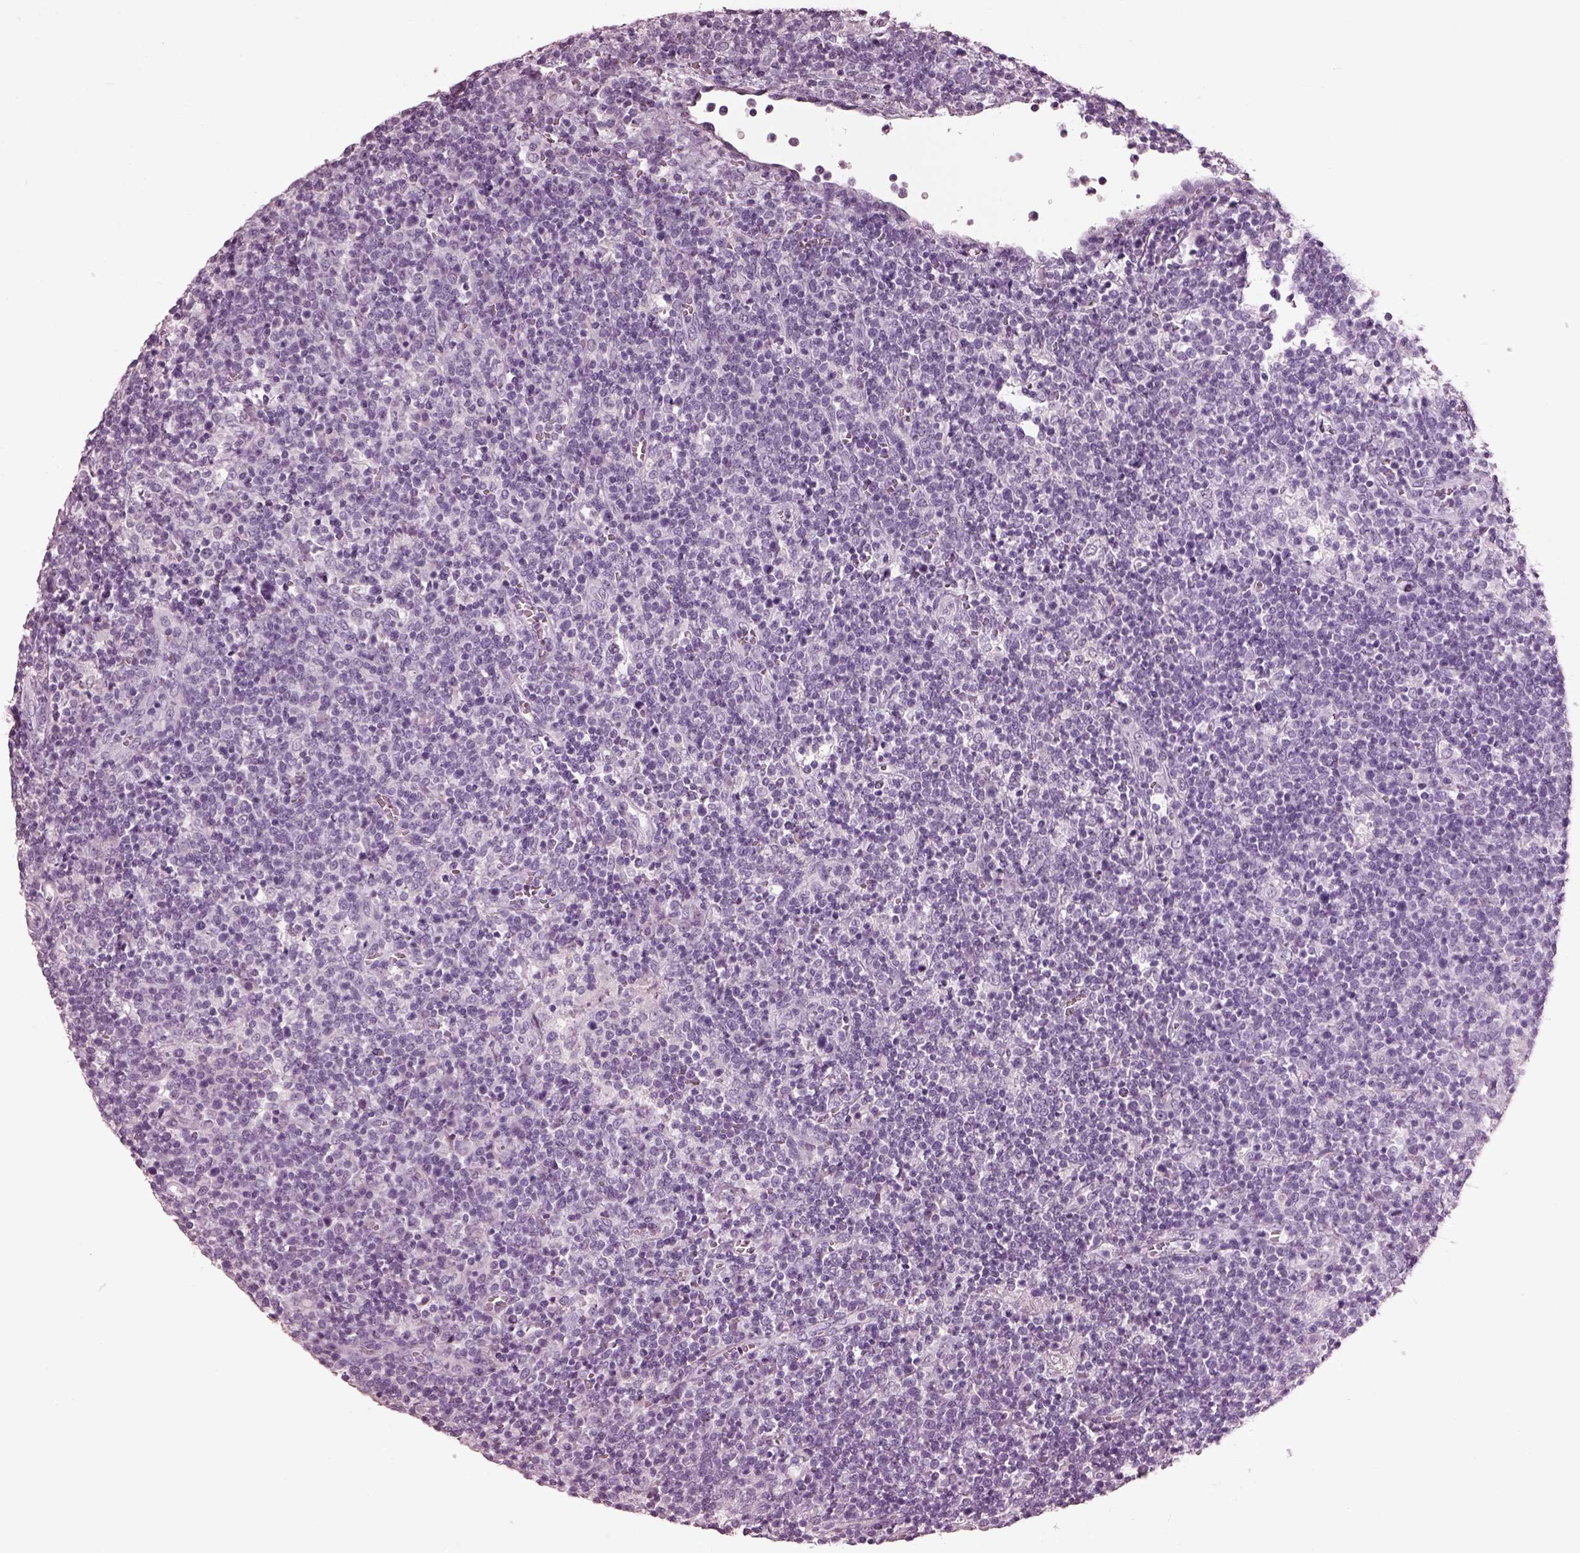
{"staining": {"intensity": "negative", "quantity": "none", "location": "none"}, "tissue": "lymphoma", "cell_type": "Tumor cells", "image_type": "cancer", "snomed": [{"axis": "morphology", "description": "Malignant lymphoma, non-Hodgkin's type, High grade"}, {"axis": "topography", "description": "Lymph node"}], "caption": "A high-resolution photomicrograph shows immunohistochemistry (IHC) staining of malignant lymphoma, non-Hodgkin's type (high-grade), which displays no significant positivity in tumor cells.", "gene": "PACRG", "patient": {"sex": "male", "age": 61}}